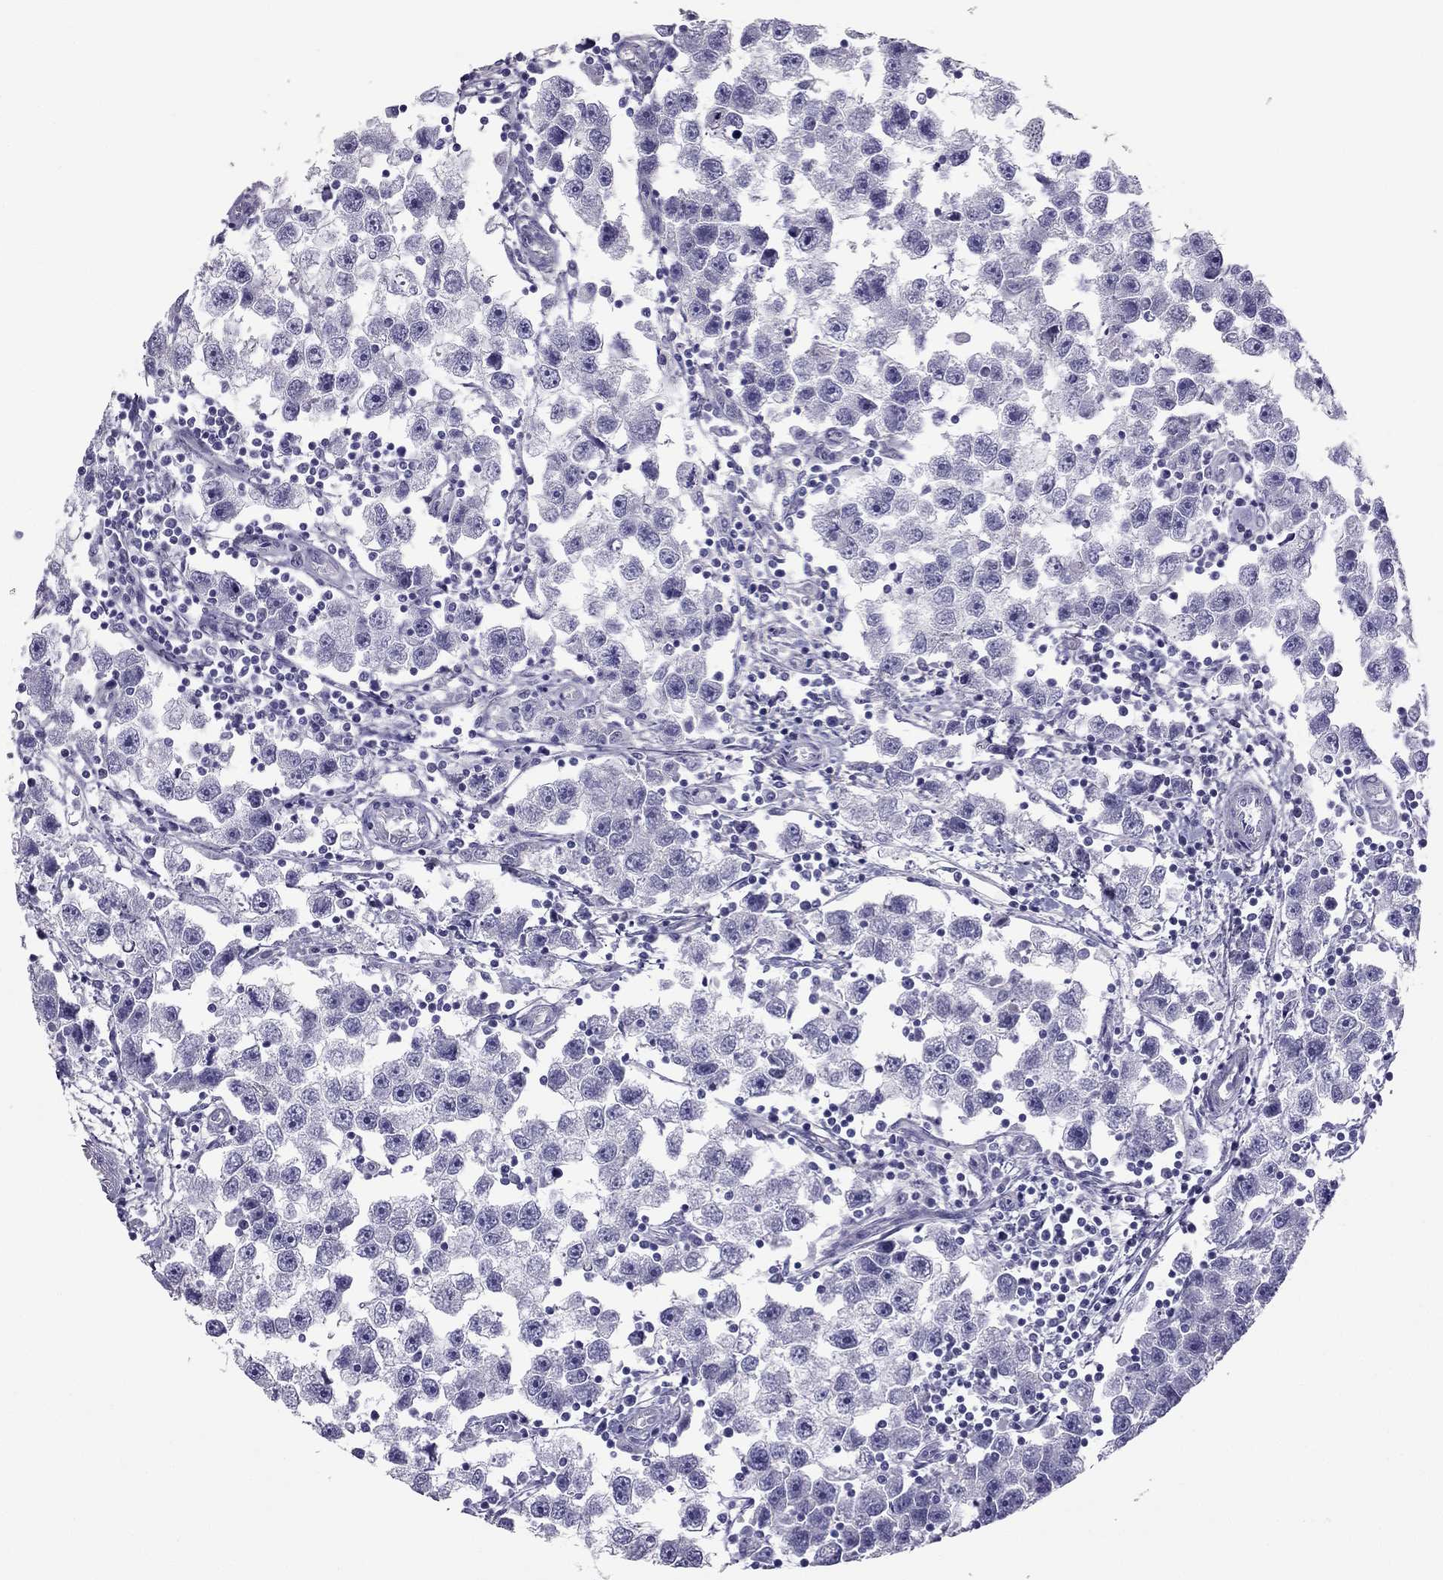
{"staining": {"intensity": "negative", "quantity": "none", "location": "none"}, "tissue": "testis cancer", "cell_type": "Tumor cells", "image_type": "cancer", "snomed": [{"axis": "morphology", "description": "Seminoma, NOS"}, {"axis": "topography", "description": "Testis"}], "caption": "The histopathology image reveals no significant positivity in tumor cells of testis cancer.", "gene": "PDE6A", "patient": {"sex": "male", "age": 30}}